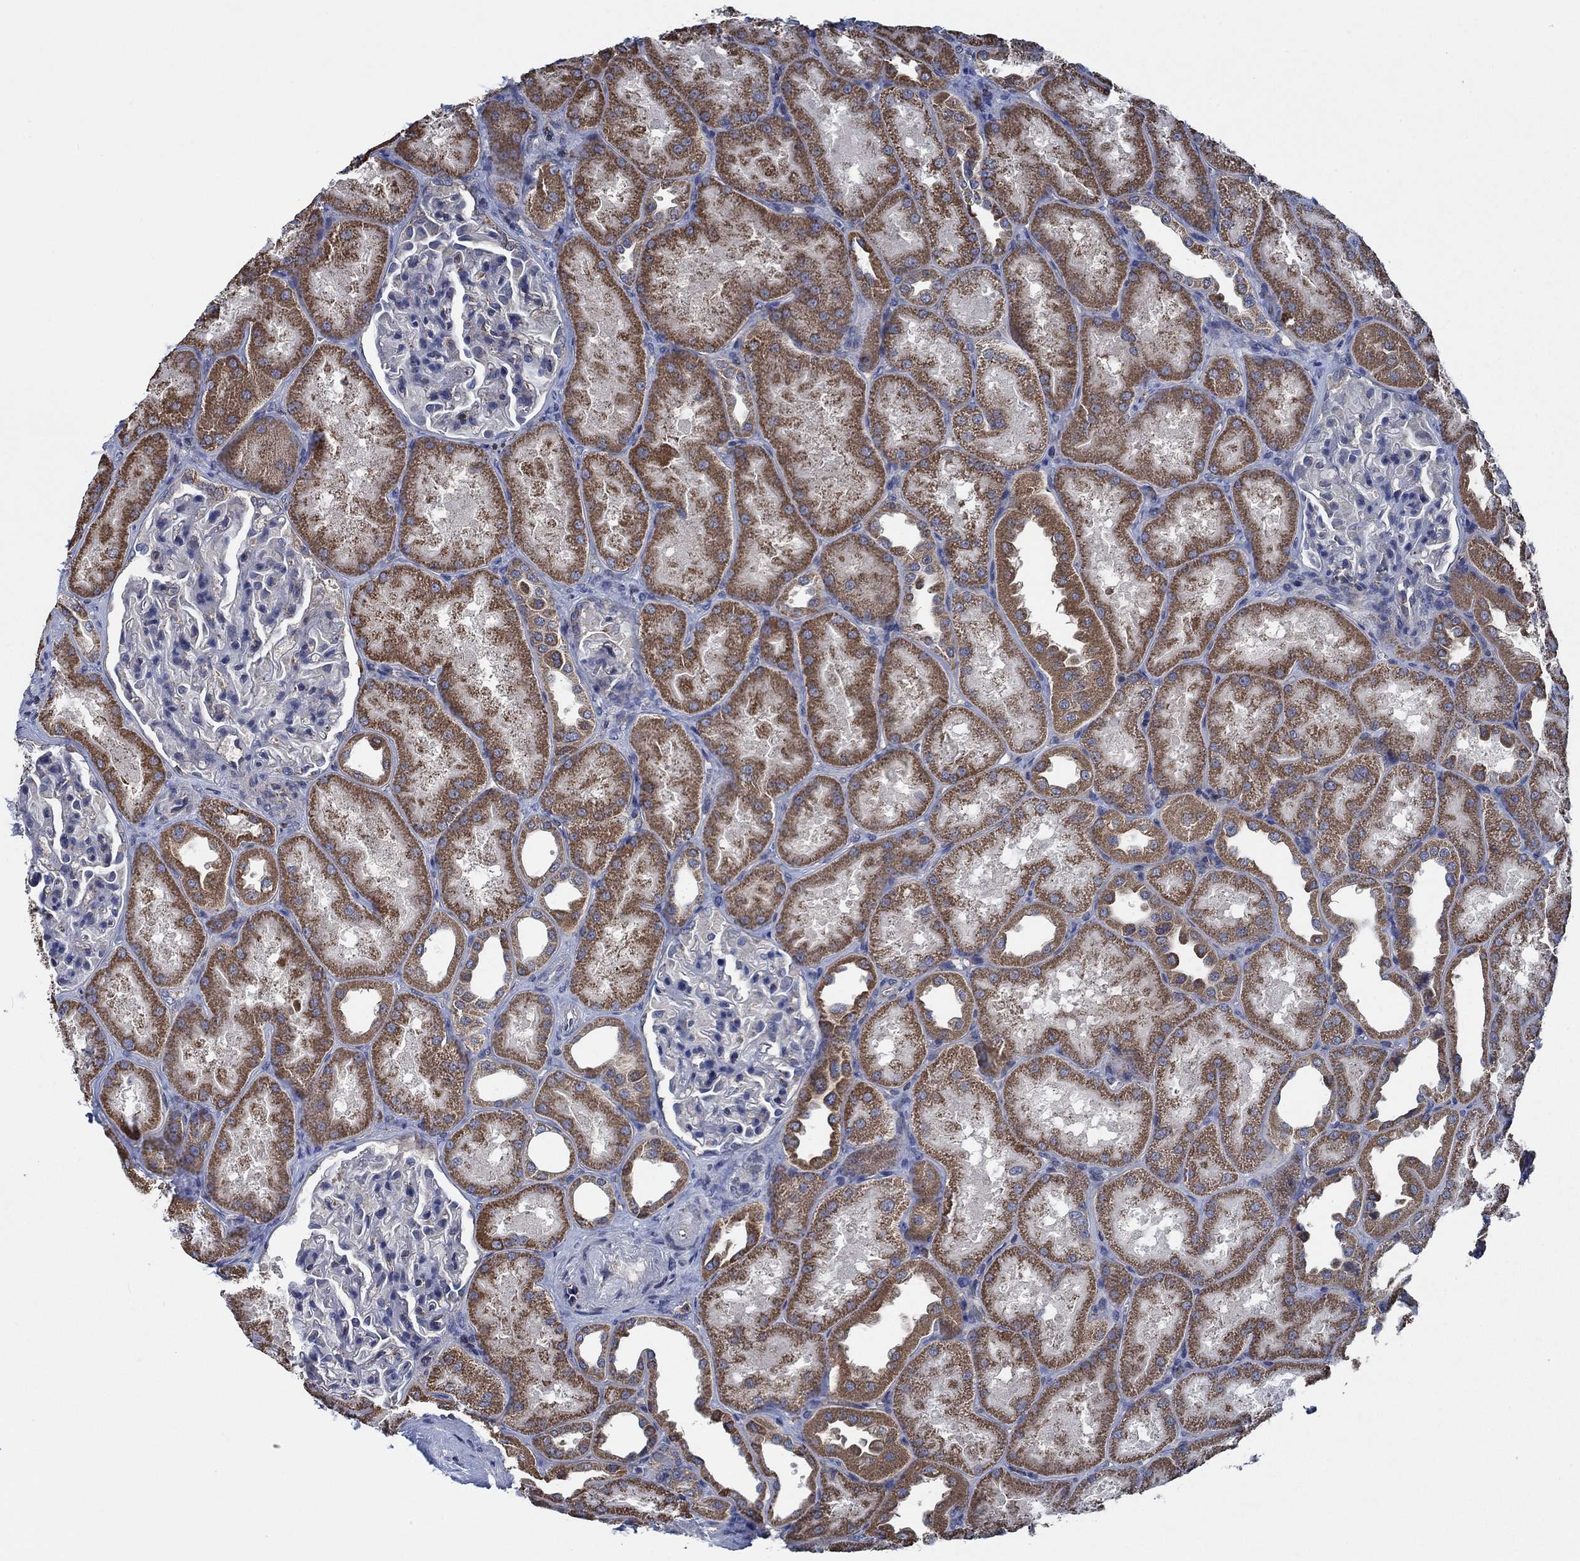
{"staining": {"intensity": "negative", "quantity": "none", "location": "none"}, "tissue": "kidney", "cell_type": "Cells in glomeruli", "image_type": "normal", "snomed": [{"axis": "morphology", "description": "Normal tissue, NOS"}, {"axis": "topography", "description": "Kidney"}], "caption": "Immunohistochemical staining of benign human kidney reveals no significant expression in cells in glomeruli. (DAB (3,3'-diaminobenzidine) immunohistochemistry (IHC) visualized using brightfield microscopy, high magnification).", "gene": "STXBP6", "patient": {"sex": "male", "age": 61}}